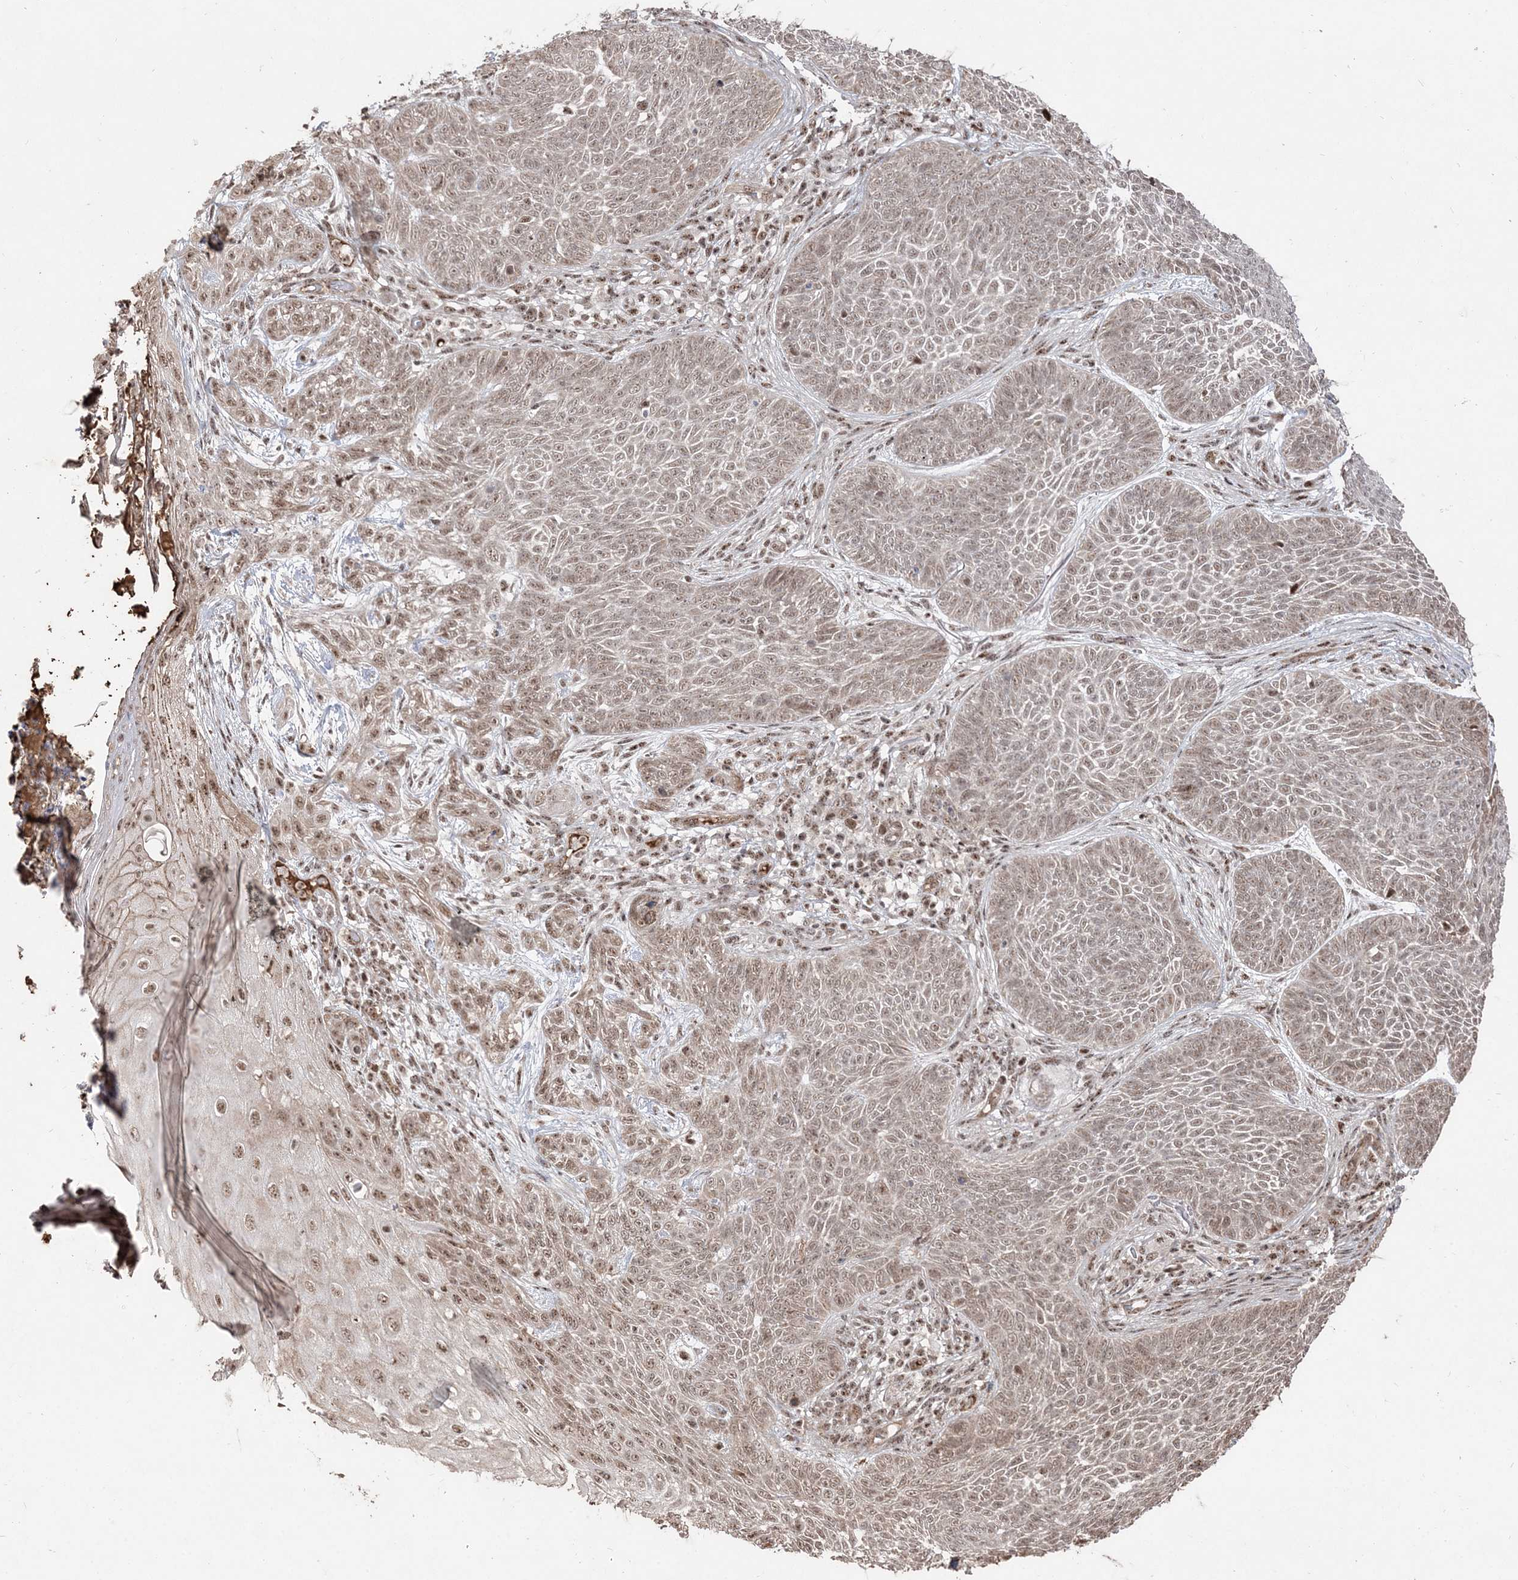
{"staining": {"intensity": "moderate", "quantity": ">75%", "location": "cytoplasmic/membranous,nuclear"}, "tissue": "skin cancer", "cell_type": "Tumor cells", "image_type": "cancer", "snomed": [{"axis": "morphology", "description": "Basal cell carcinoma"}, {"axis": "topography", "description": "Skin"}], "caption": "DAB (3,3'-diaminobenzidine) immunohistochemical staining of human skin cancer displays moderate cytoplasmic/membranous and nuclear protein expression in about >75% of tumor cells.", "gene": "RBM17", "patient": {"sex": "male", "age": 85}}